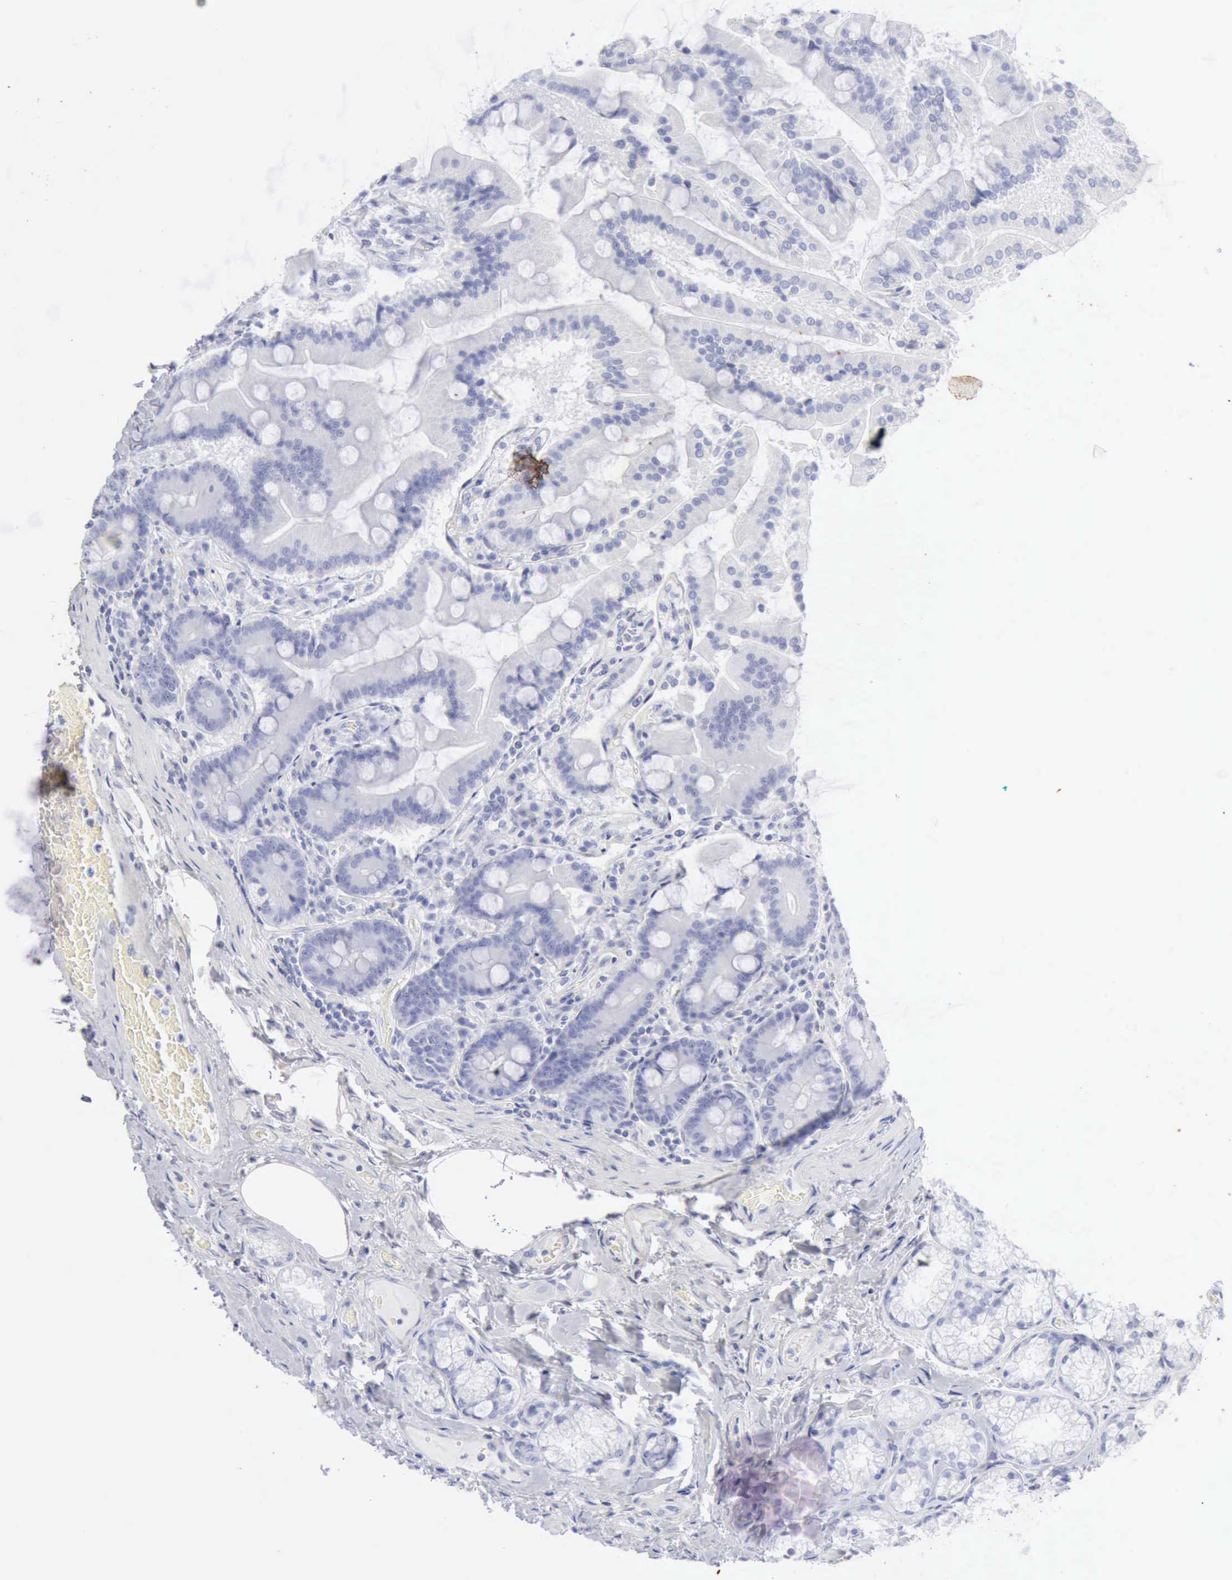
{"staining": {"intensity": "negative", "quantity": "none", "location": "none"}, "tissue": "duodenum", "cell_type": "Glandular cells", "image_type": "normal", "snomed": [{"axis": "morphology", "description": "Normal tissue, NOS"}, {"axis": "topography", "description": "Duodenum"}], "caption": "Glandular cells show no significant positivity in benign duodenum.", "gene": "KRT5", "patient": {"sex": "female", "age": 64}}